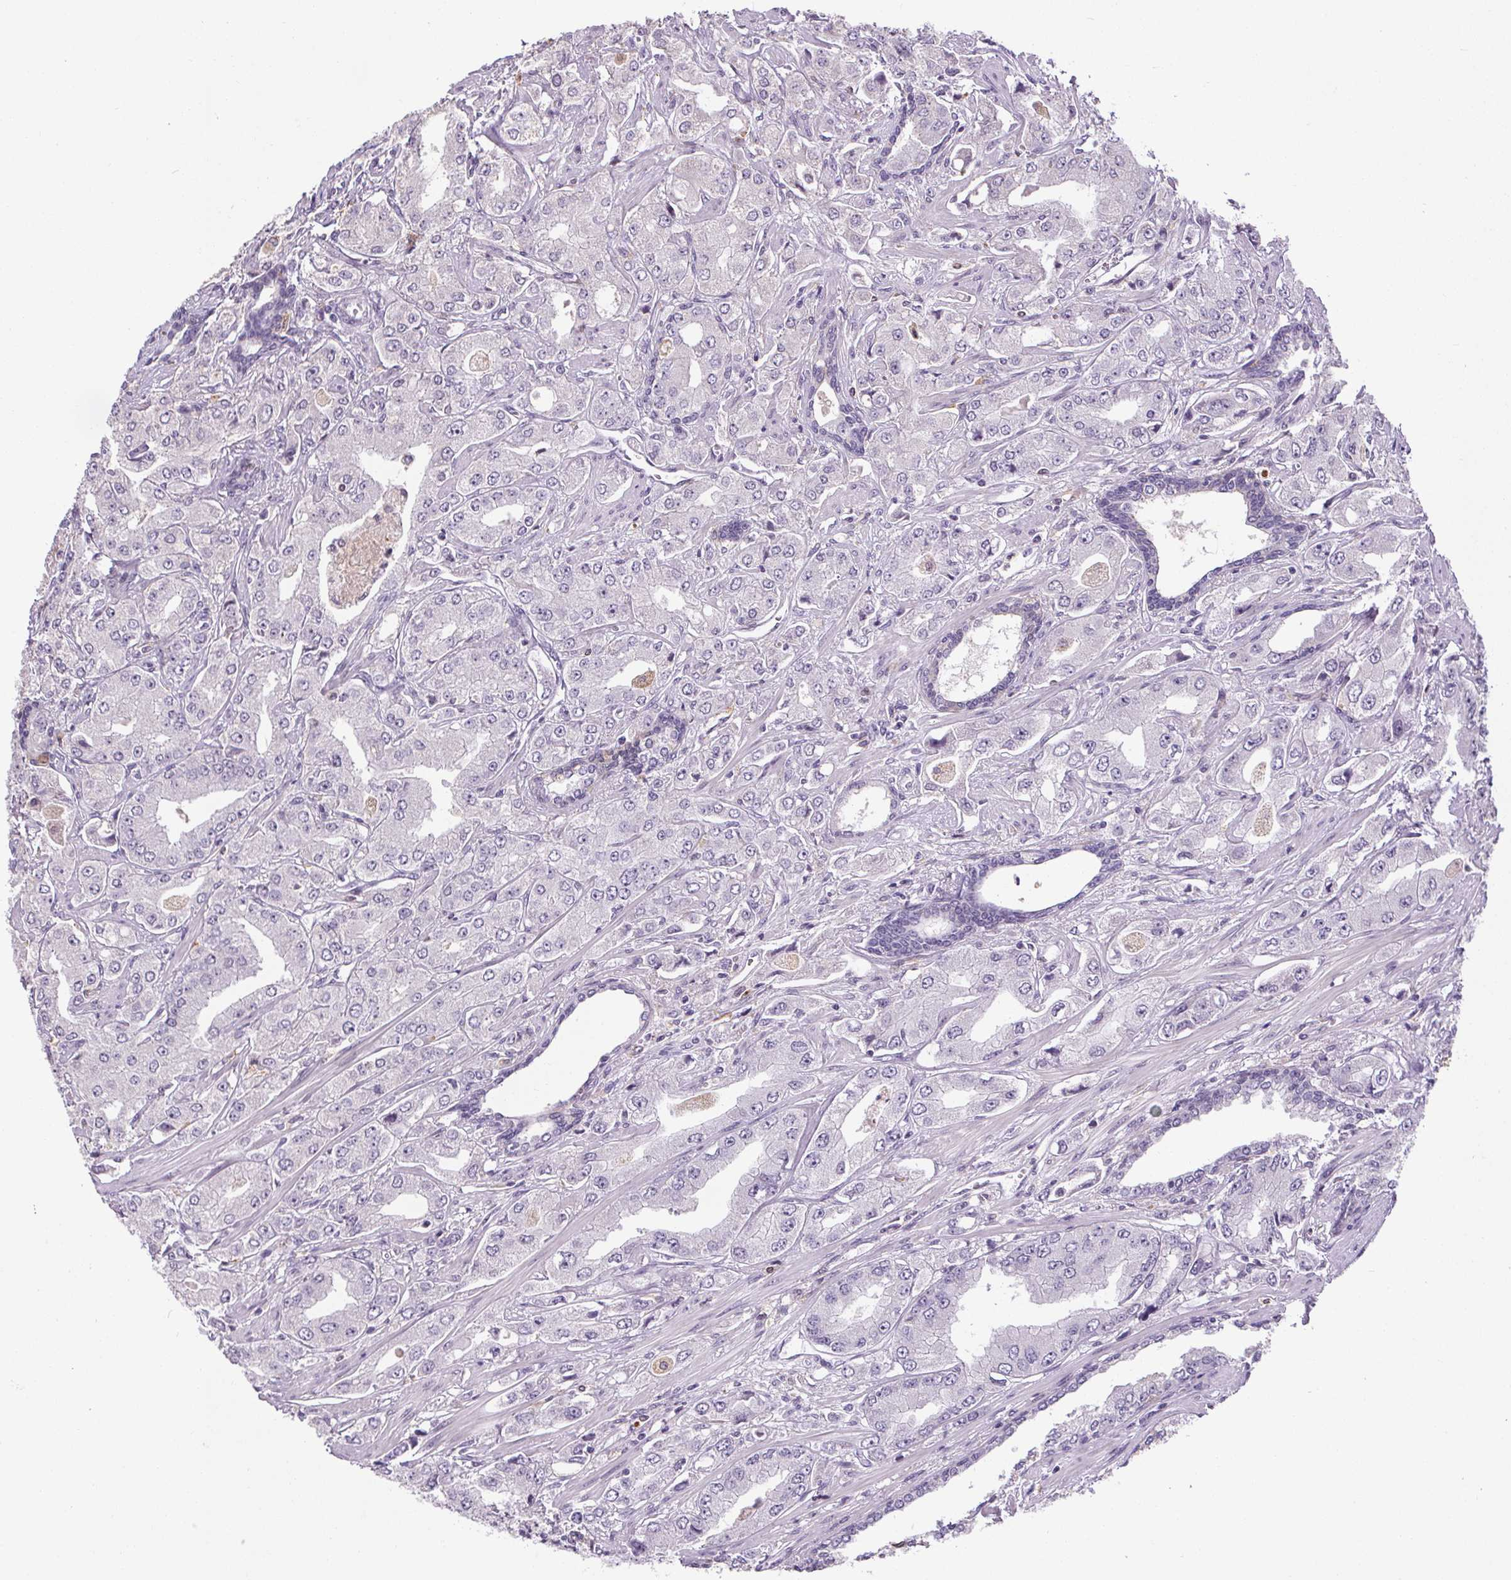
{"staining": {"intensity": "negative", "quantity": "none", "location": "none"}, "tissue": "prostate cancer", "cell_type": "Tumor cells", "image_type": "cancer", "snomed": [{"axis": "morphology", "description": "Adenocarcinoma, Low grade"}, {"axis": "topography", "description": "Prostate"}], "caption": "Tumor cells show no significant protein expression in prostate cancer.", "gene": "TMEM240", "patient": {"sex": "male", "age": 60}}